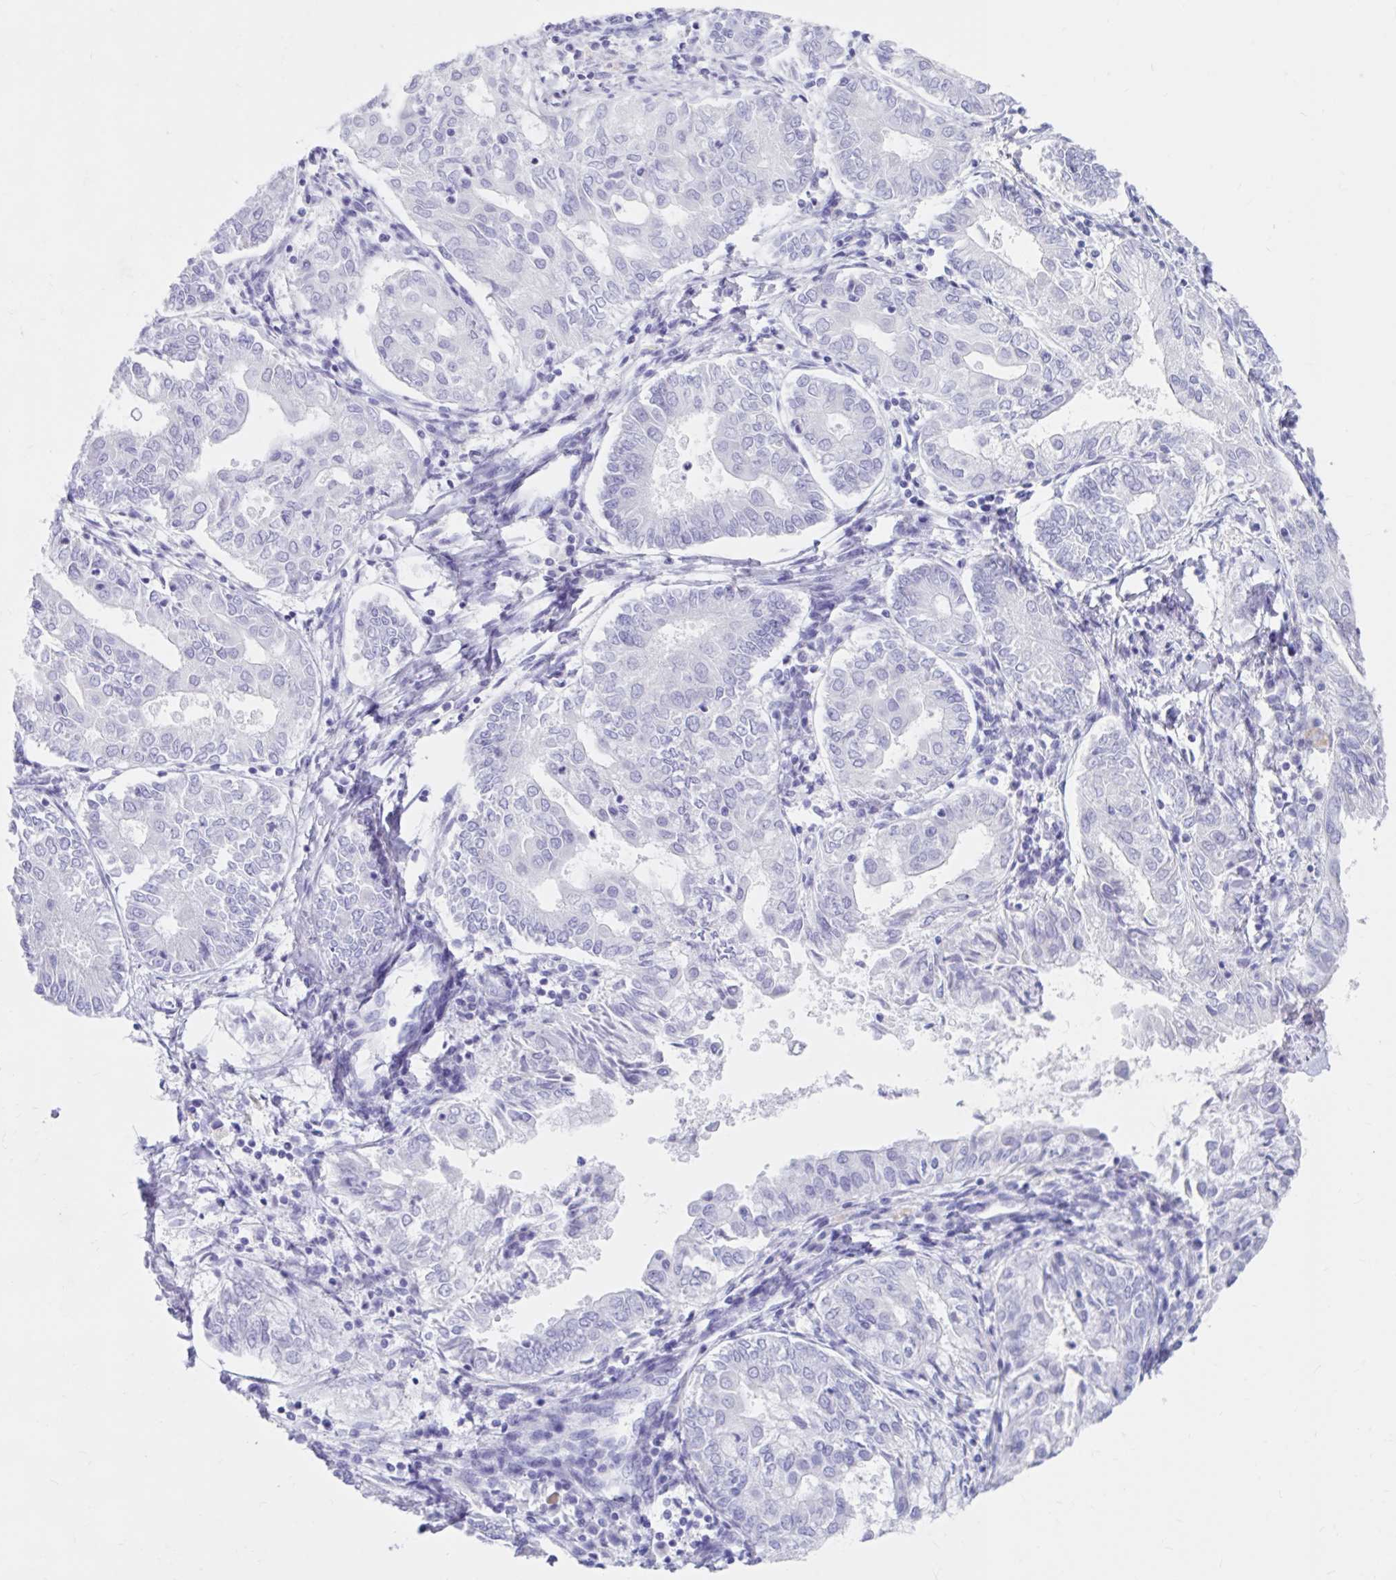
{"staining": {"intensity": "negative", "quantity": "none", "location": "none"}, "tissue": "endometrial cancer", "cell_type": "Tumor cells", "image_type": "cancer", "snomed": [{"axis": "morphology", "description": "Adenocarcinoma, NOS"}, {"axis": "topography", "description": "Endometrium"}], "caption": "Immunohistochemistry of human endometrial adenocarcinoma shows no staining in tumor cells.", "gene": "DPEP3", "patient": {"sex": "female", "age": 68}}